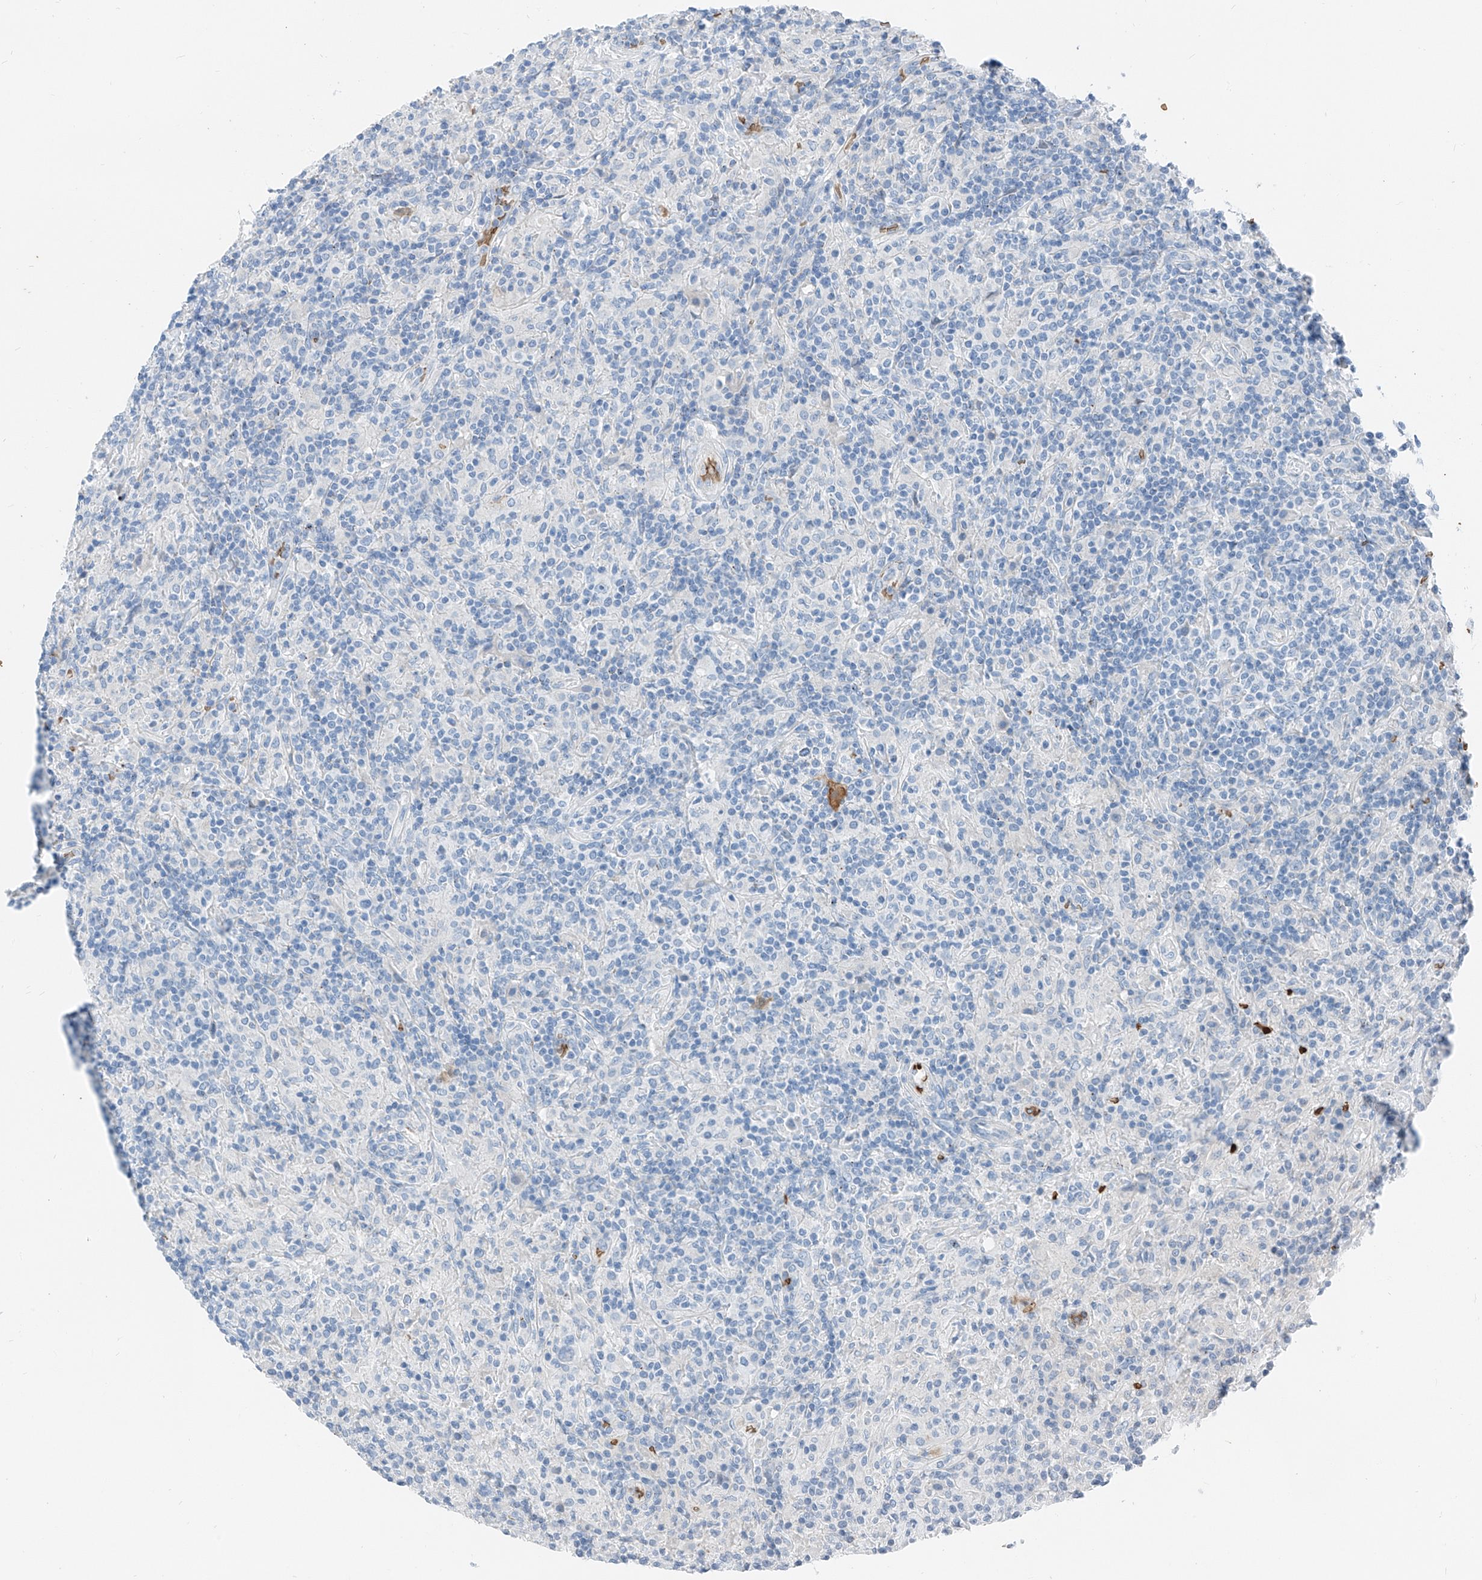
{"staining": {"intensity": "negative", "quantity": "none", "location": "none"}, "tissue": "lymphoma", "cell_type": "Tumor cells", "image_type": "cancer", "snomed": [{"axis": "morphology", "description": "Hodgkin's disease, NOS"}, {"axis": "topography", "description": "Lymph node"}], "caption": "Immunohistochemical staining of lymphoma reveals no significant positivity in tumor cells.", "gene": "PRSS23", "patient": {"sex": "male", "age": 70}}